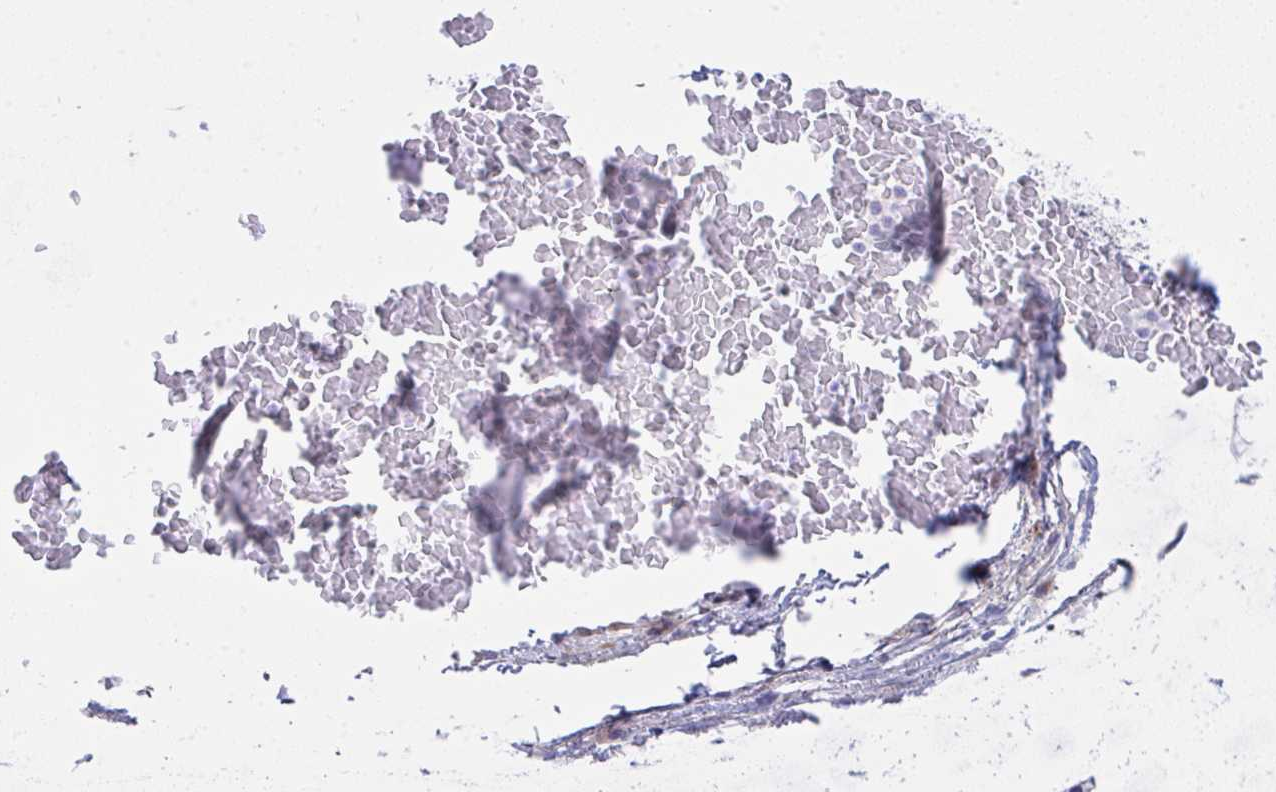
{"staining": {"intensity": "negative", "quantity": "none", "location": "none"}, "tissue": "adipose tissue", "cell_type": "Adipocytes", "image_type": "normal", "snomed": [{"axis": "morphology", "description": "Normal tissue, NOS"}, {"axis": "topography", "description": "Lymph node"}, {"axis": "topography", "description": "Bronchus"}], "caption": "The micrograph exhibits no staining of adipocytes in normal adipose tissue. (DAB (3,3'-diaminobenzidine) IHC, high magnification).", "gene": "GAB1", "patient": {"sex": "male", "age": 56}}